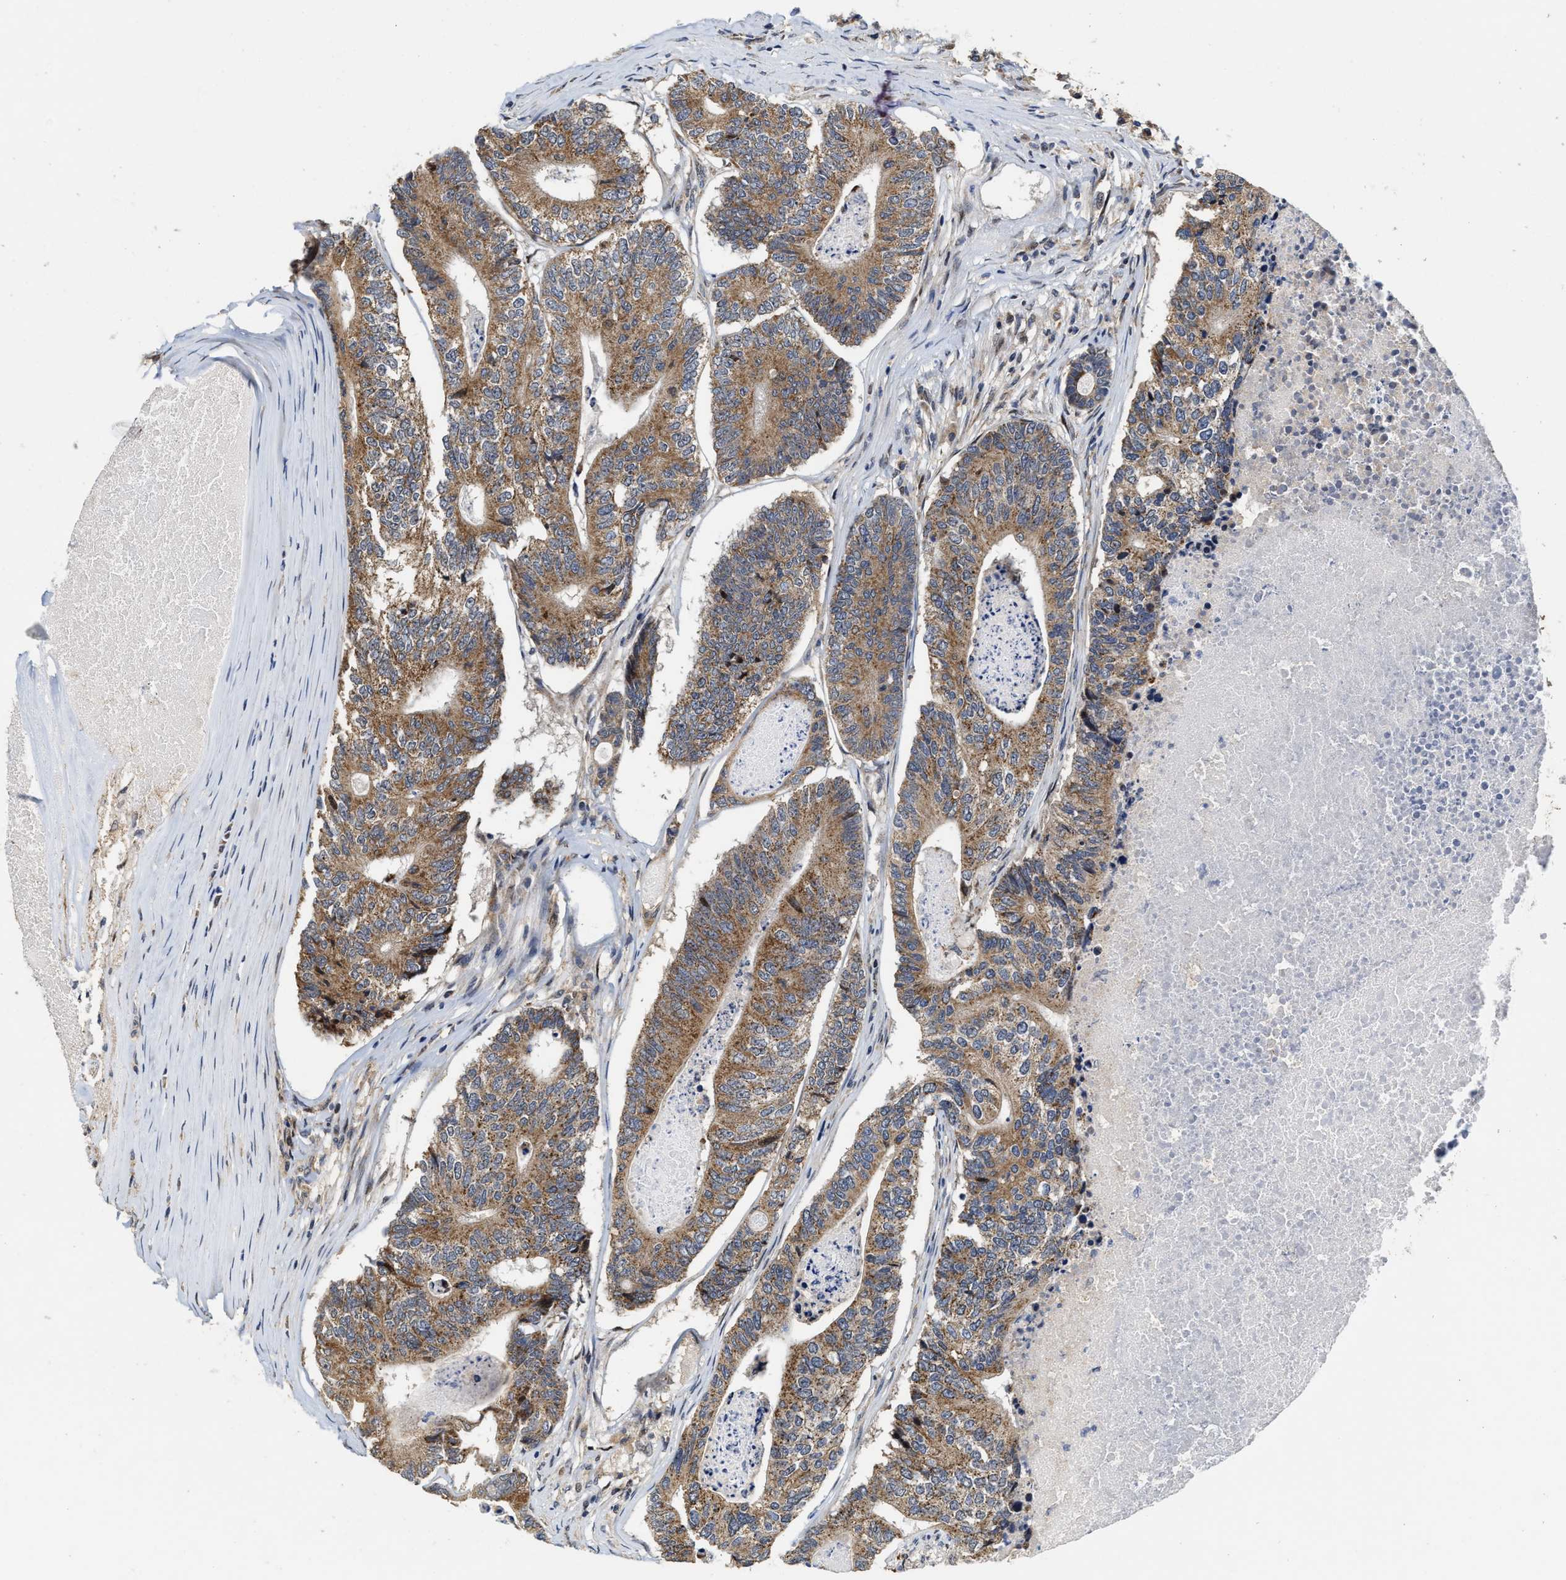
{"staining": {"intensity": "moderate", "quantity": ">75%", "location": "cytoplasmic/membranous"}, "tissue": "colorectal cancer", "cell_type": "Tumor cells", "image_type": "cancer", "snomed": [{"axis": "morphology", "description": "Adenocarcinoma, NOS"}, {"axis": "topography", "description": "Colon"}], "caption": "Immunohistochemical staining of human colorectal adenocarcinoma displays medium levels of moderate cytoplasmic/membranous protein positivity in about >75% of tumor cells.", "gene": "SCYL2", "patient": {"sex": "female", "age": 67}}